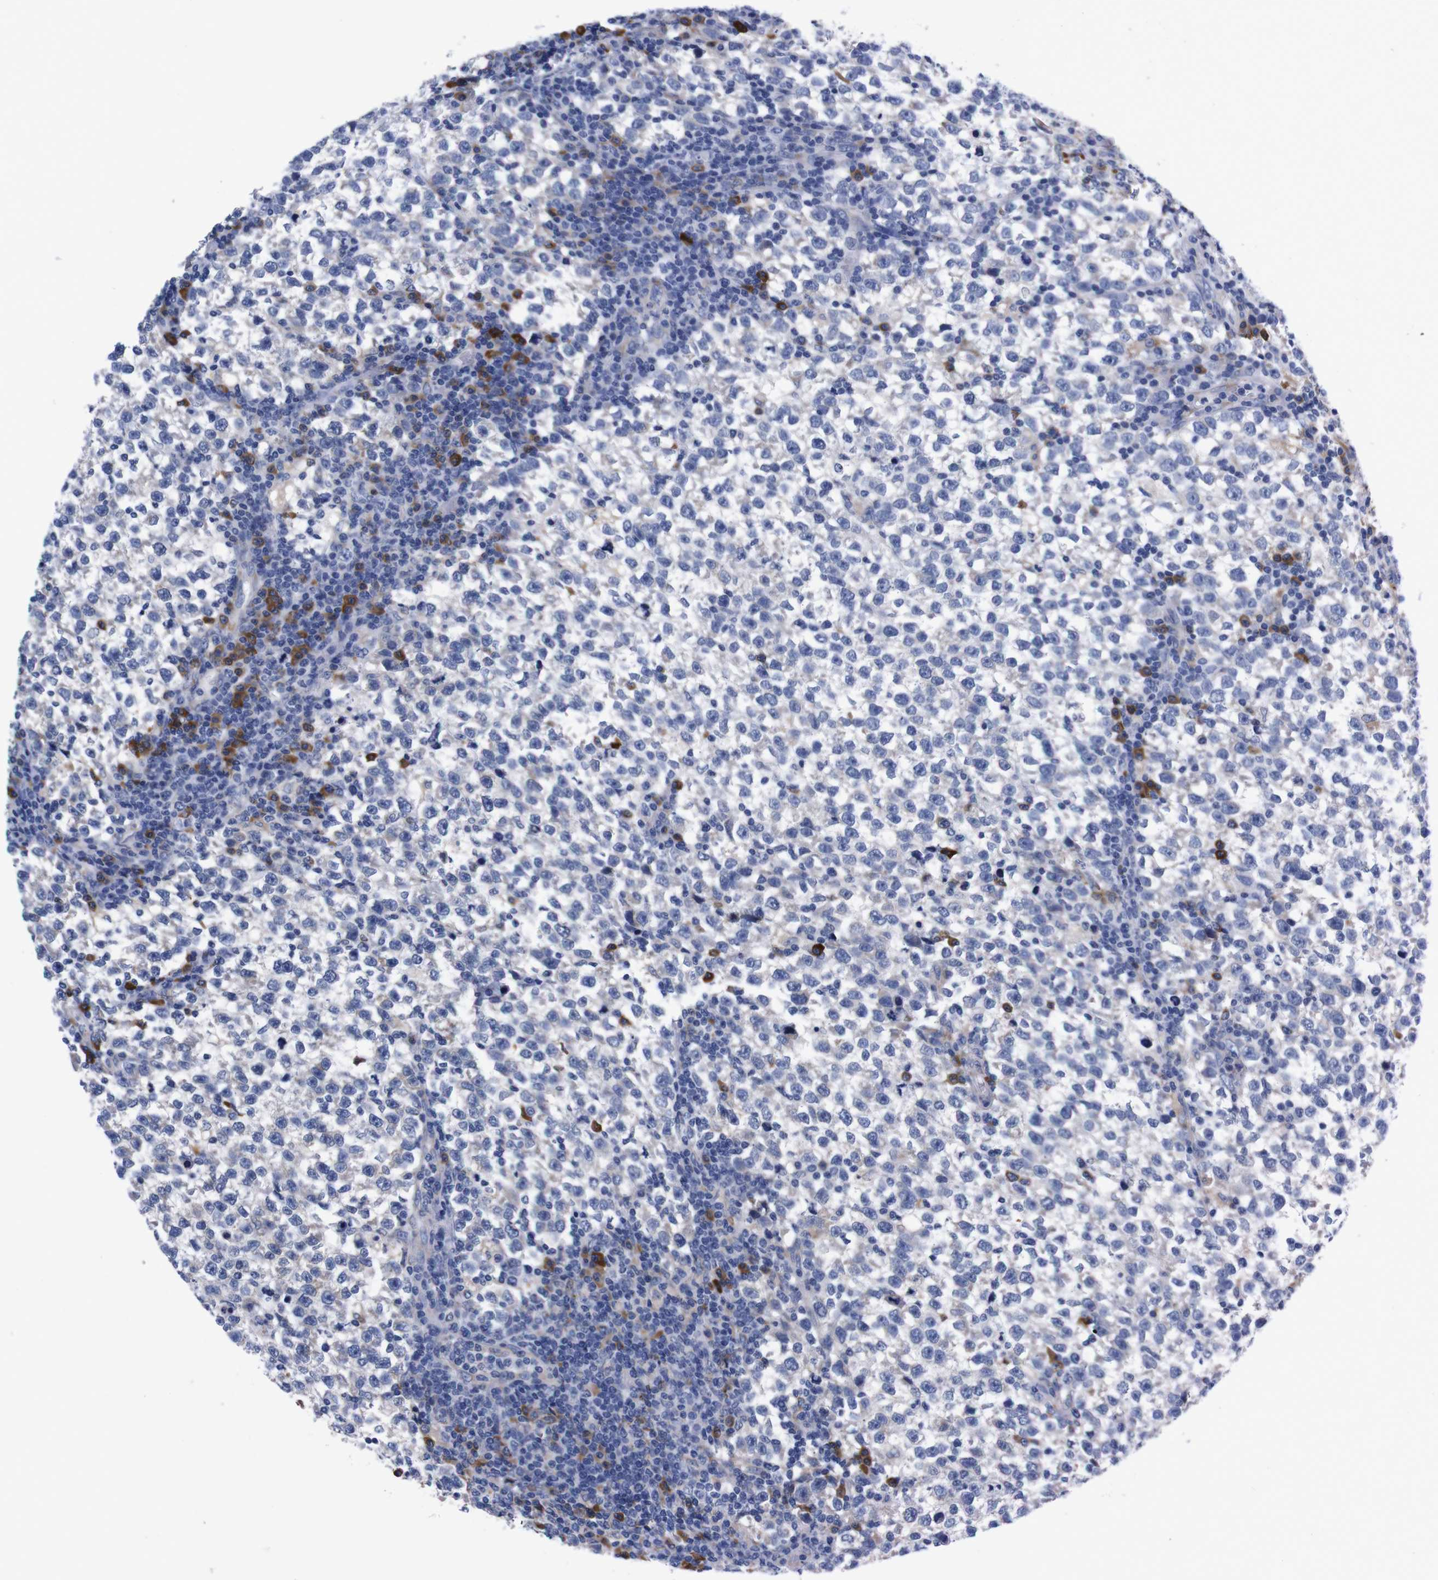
{"staining": {"intensity": "negative", "quantity": "none", "location": "none"}, "tissue": "testis cancer", "cell_type": "Tumor cells", "image_type": "cancer", "snomed": [{"axis": "morphology", "description": "Normal tissue, NOS"}, {"axis": "morphology", "description": "Seminoma, NOS"}, {"axis": "topography", "description": "Testis"}], "caption": "DAB (3,3'-diaminobenzidine) immunohistochemical staining of testis seminoma displays no significant staining in tumor cells.", "gene": "NEBL", "patient": {"sex": "male", "age": 43}}